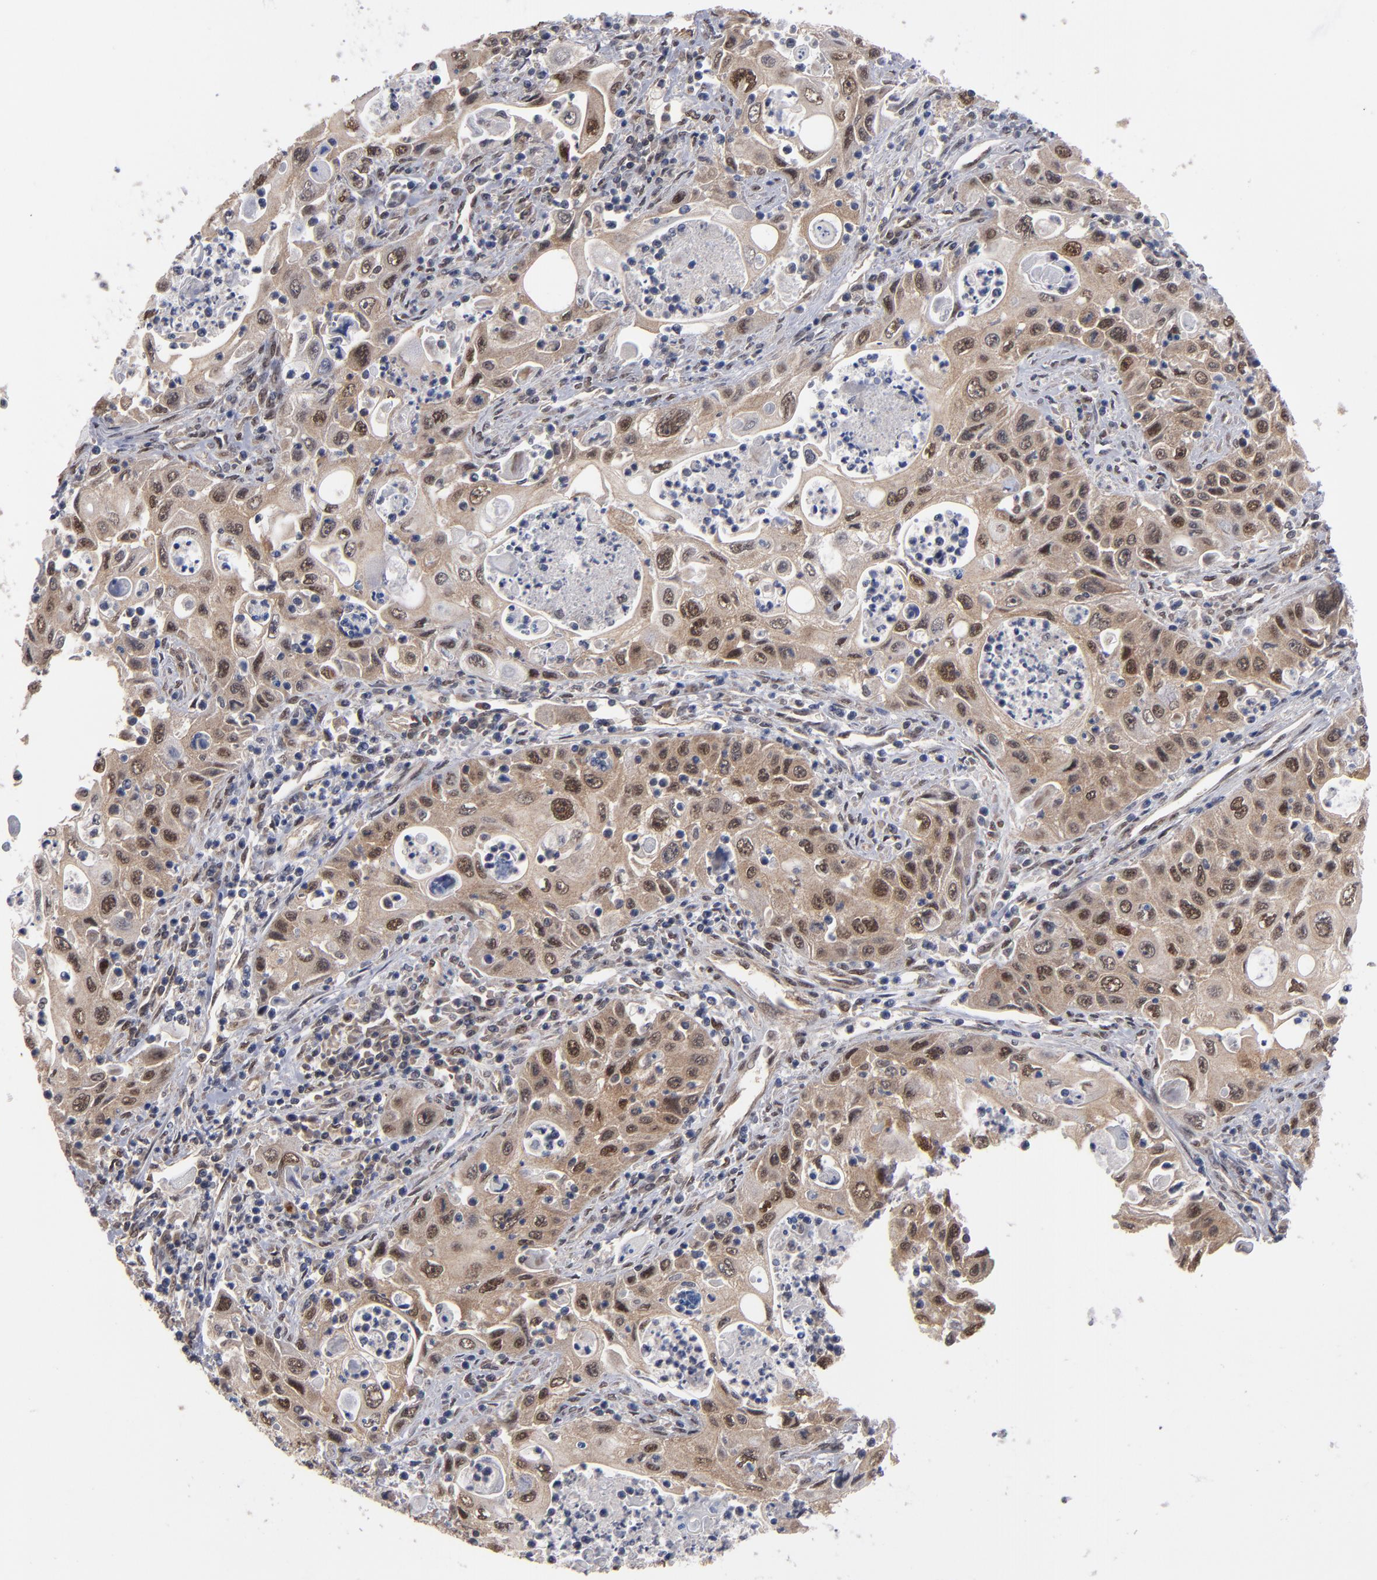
{"staining": {"intensity": "moderate", "quantity": ">75%", "location": "cytoplasmic/membranous,nuclear"}, "tissue": "pancreatic cancer", "cell_type": "Tumor cells", "image_type": "cancer", "snomed": [{"axis": "morphology", "description": "Adenocarcinoma, NOS"}, {"axis": "topography", "description": "Pancreas"}], "caption": "About >75% of tumor cells in adenocarcinoma (pancreatic) exhibit moderate cytoplasmic/membranous and nuclear protein staining as visualized by brown immunohistochemical staining.", "gene": "HUWE1", "patient": {"sex": "male", "age": 70}}